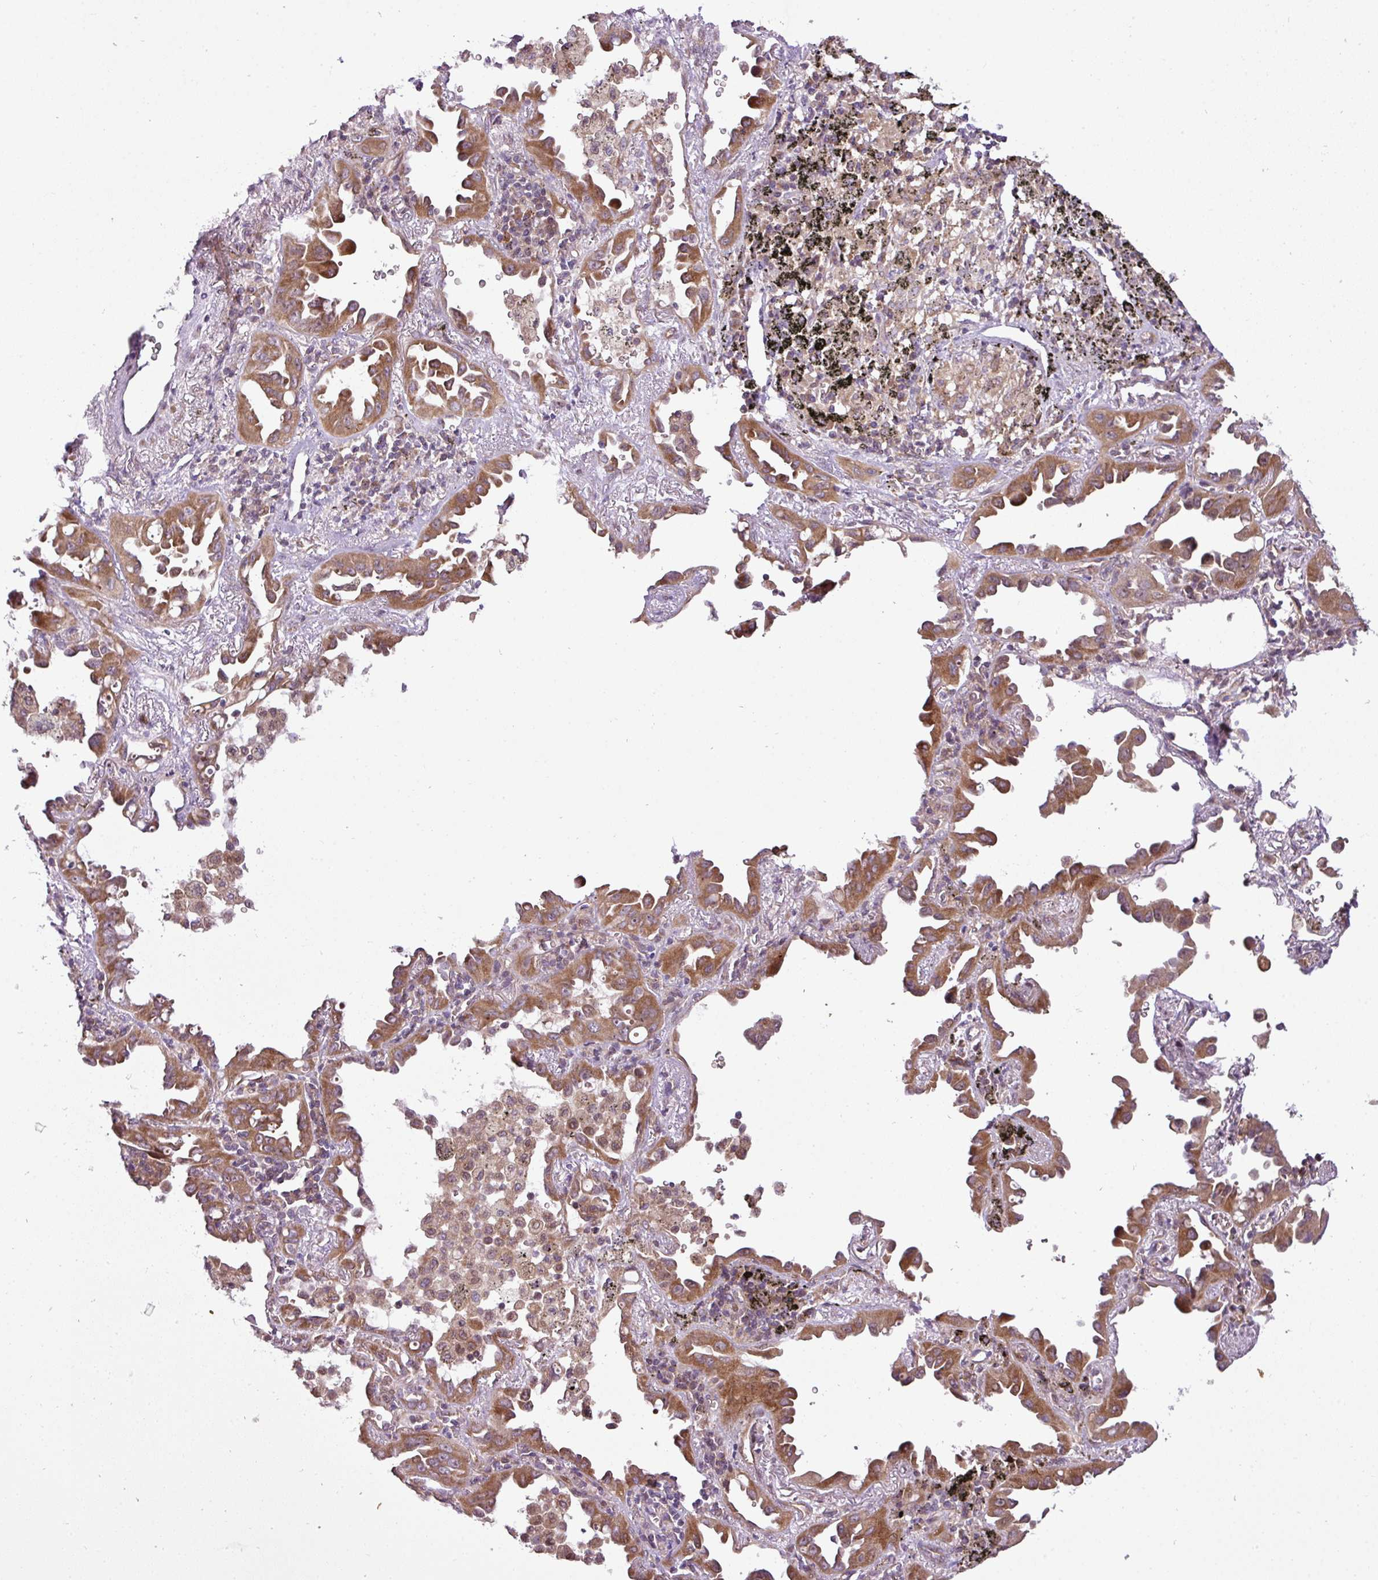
{"staining": {"intensity": "moderate", "quantity": ">75%", "location": "cytoplasmic/membranous"}, "tissue": "lung cancer", "cell_type": "Tumor cells", "image_type": "cancer", "snomed": [{"axis": "morphology", "description": "Adenocarcinoma, NOS"}, {"axis": "topography", "description": "Lung"}], "caption": "High-power microscopy captured an immunohistochemistry photomicrograph of lung cancer (adenocarcinoma), revealing moderate cytoplasmic/membranous staining in about >75% of tumor cells.", "gene": "COX18", "patient": {"sex": "male", "age": 68}}